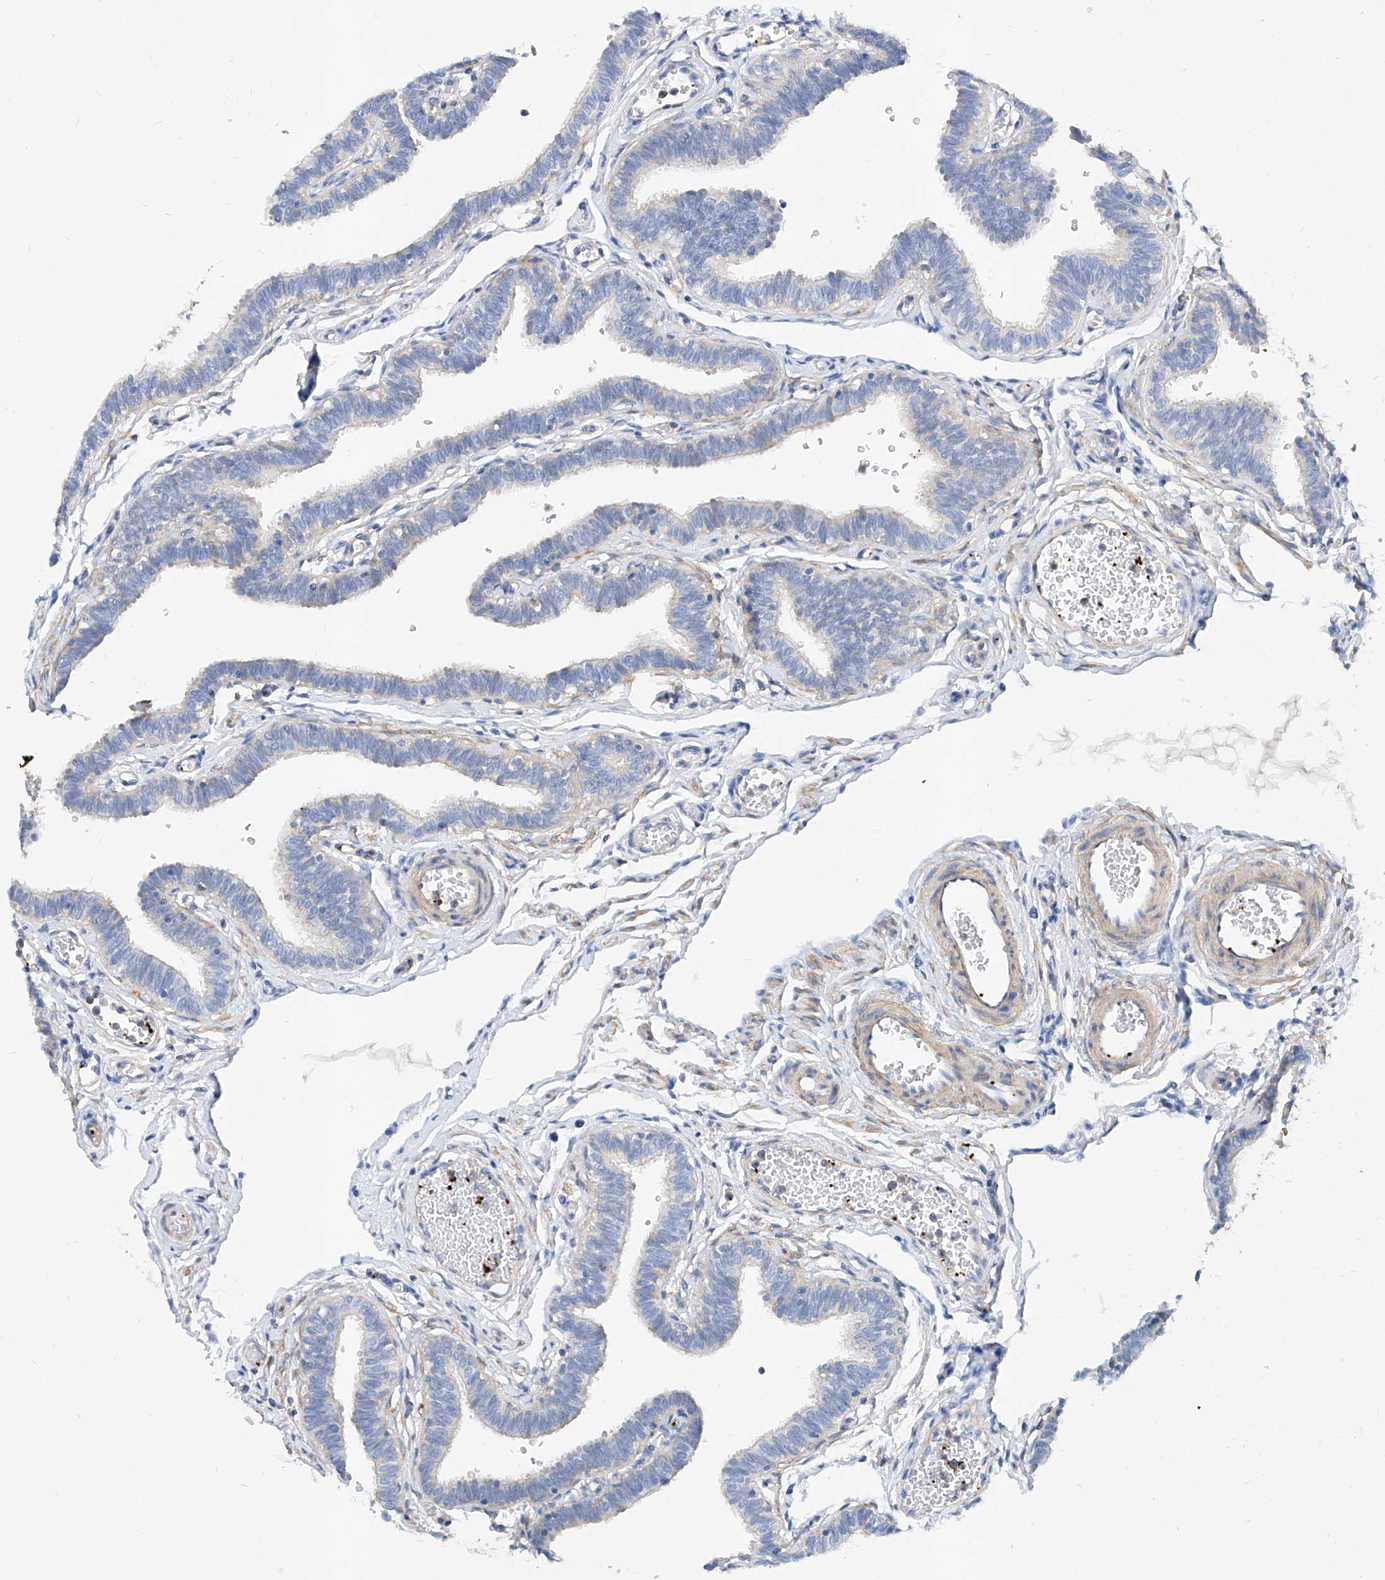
{"staining": {"intensity": "negative", "quantity": "none", "location": "none"}, "tissue": "fallopian tube", "cell_type": "Glandular cells", "image_type": "normal", "snomed": [{"axis": "morphology", "description": "Normal tissue, NOS"}, {"axis": "topography", "description": "Fallopian tube"}, {"axis": "topography", "description": "Ovary"}], "caption": "Protein analysis of unremarkable fallopian tube displays no significant positivity in glandular cells. (DAB immunohistochemistry (IHC) visualized using brightfield microscopy, high magnification).", "gene": "TAS2R60", "patient": {"sex": "female", "age": 23}}